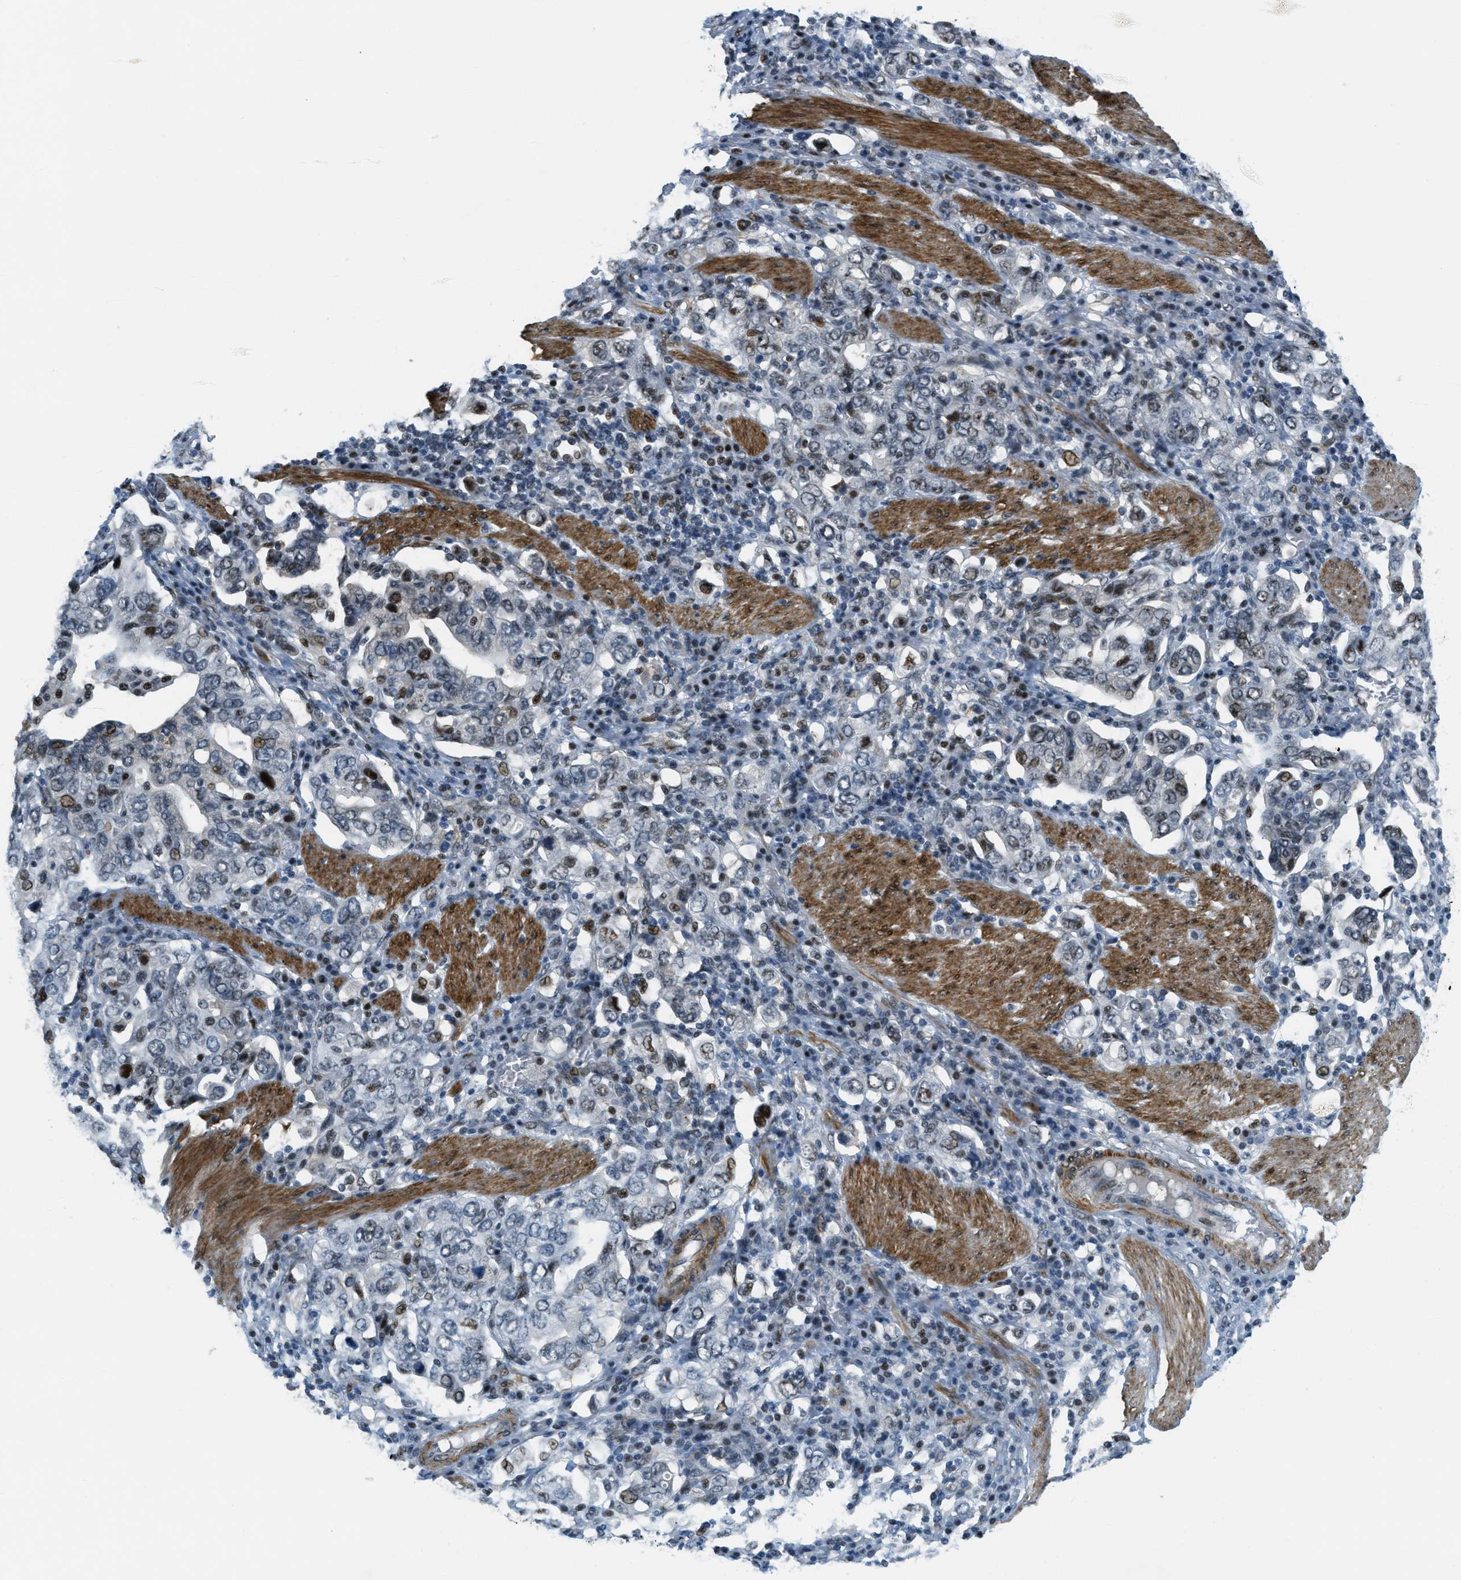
{"staining": {"intensity": "moderate", "quantity": "<25%", "location": "nuclear"}, "tissue": "stomach cancer", "cell_type": "Tumor cells", "image_type": "cancer", "snomed": [{"axis": "morphology", "description": "Adenocarcinoma, NOS"}, {"axis": "topography", "description": "Stomach, upper"}], "caption": "An image of human stomach cancer (adenocarcinoma) stained for a protein shows moderate nuclear brown staining in tumor cells. The staining is performed using DAB (3,3'-diaminobenzidine) brown chromogen to label protein expression. The nuclei are counter-stained blue using hematoxylin.", "gene": "ZDHHC23", "patient": {"sex": "male", "age": 62}}